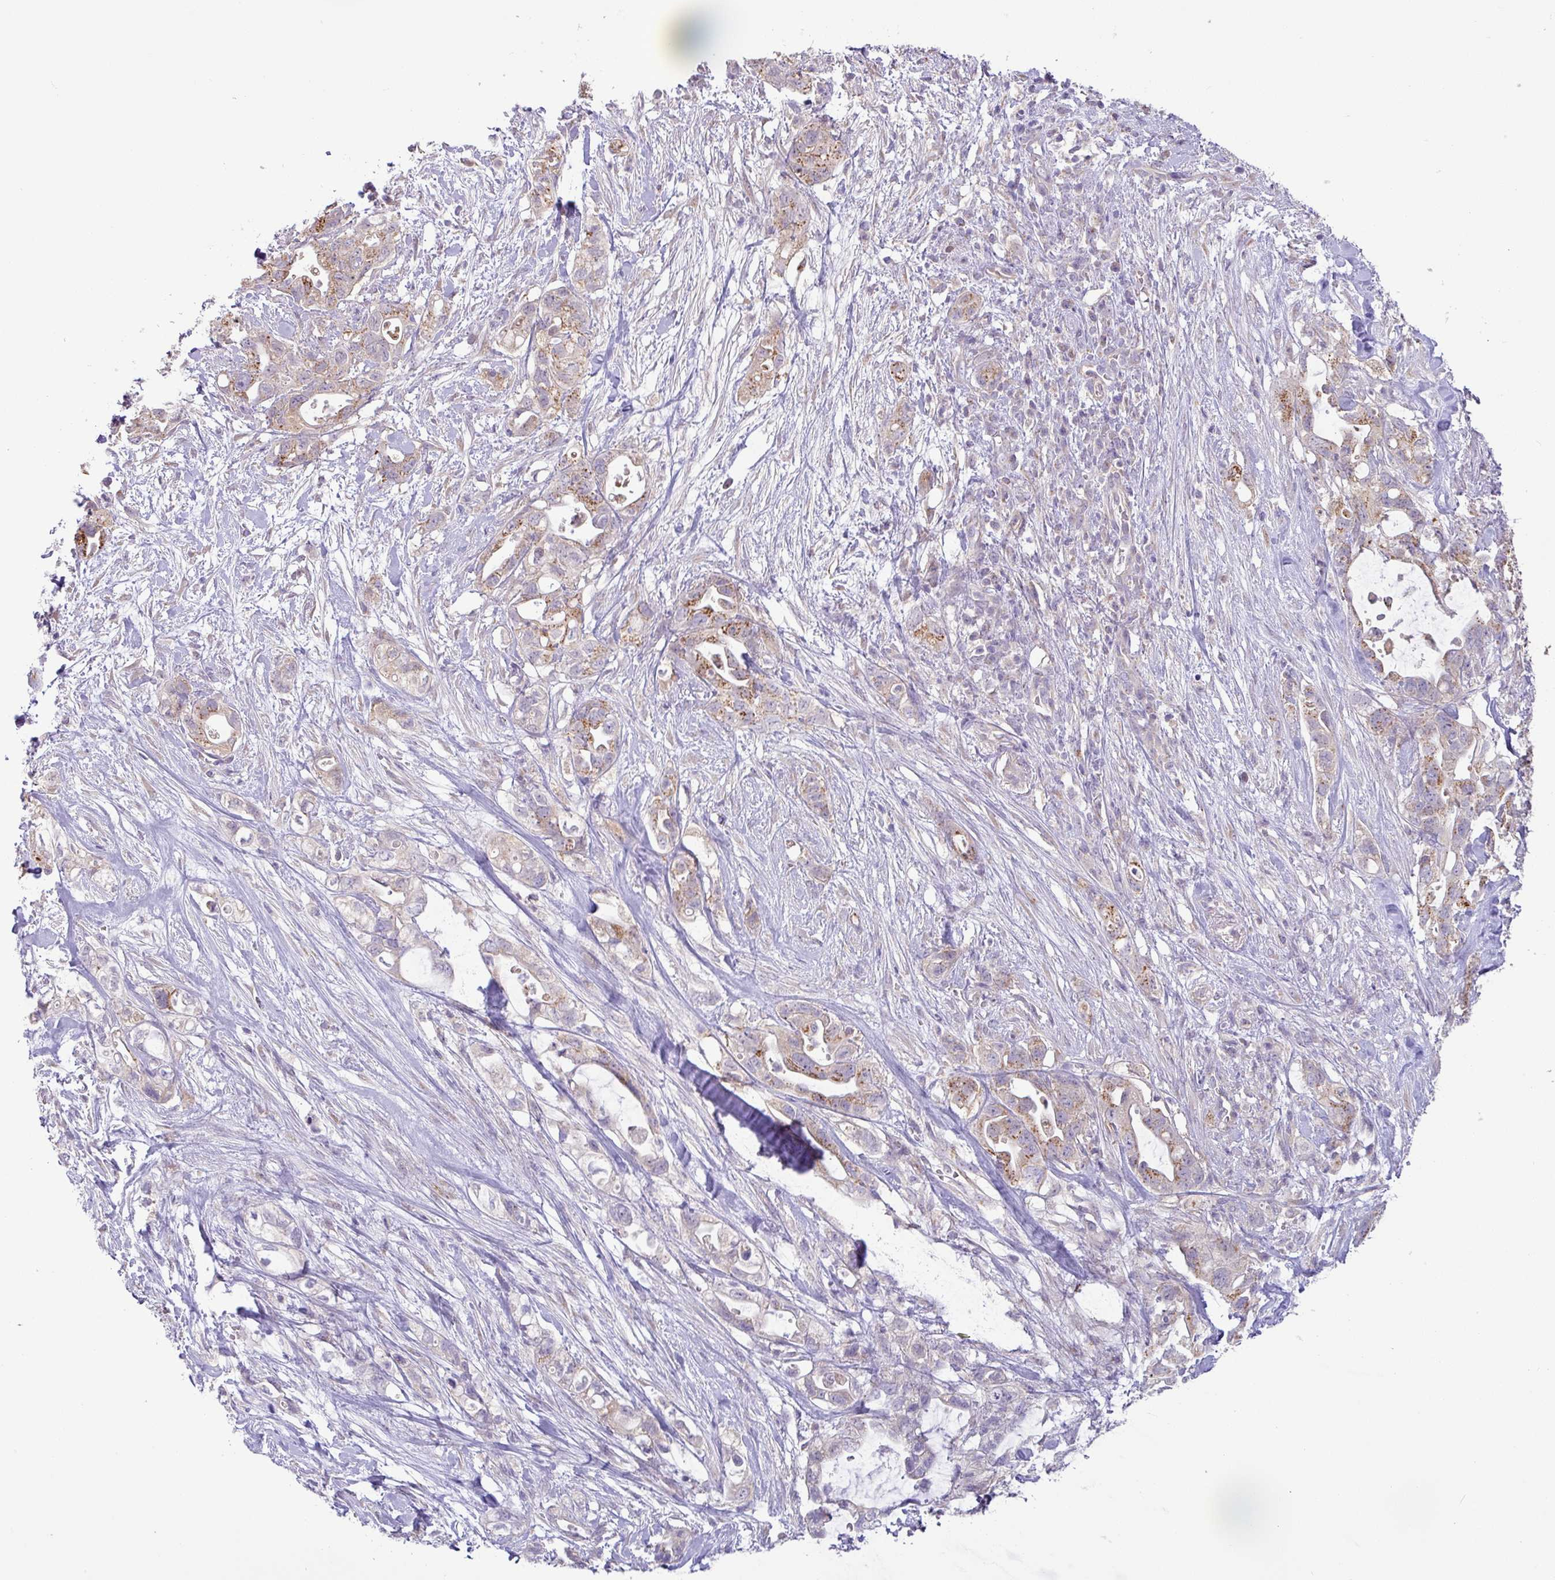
{"staining": {"intensity": "strong", "quantity": "<25%", "location": "cytoplasmic/membranous"}, "tissue": "pancreatic cancer", "cell_type": "Tumor cells", "image_type": "cancer", "snomed": [{"axis": "morphology", "description": "Adenocarcinoma, NOS"}, {"axis": "topography", "description": "Pancreas"}], "caption": "High-magnification brightfield microscopy of pancreatic adenocarcinoma stained with DAB (brown) and counterstained with hematoxylin (blue). tumor cells exhibit strong cytoplasmic/membranous staining is present in about<25% of cells. Using DAB (3,3'-diaminobenzidine) (brown) and hematoxylin (blue) stains, captured at high magnification using brightfield microscopy.", "gene": "GALNT12", "patient": {"sex": "female", "age": 72}}